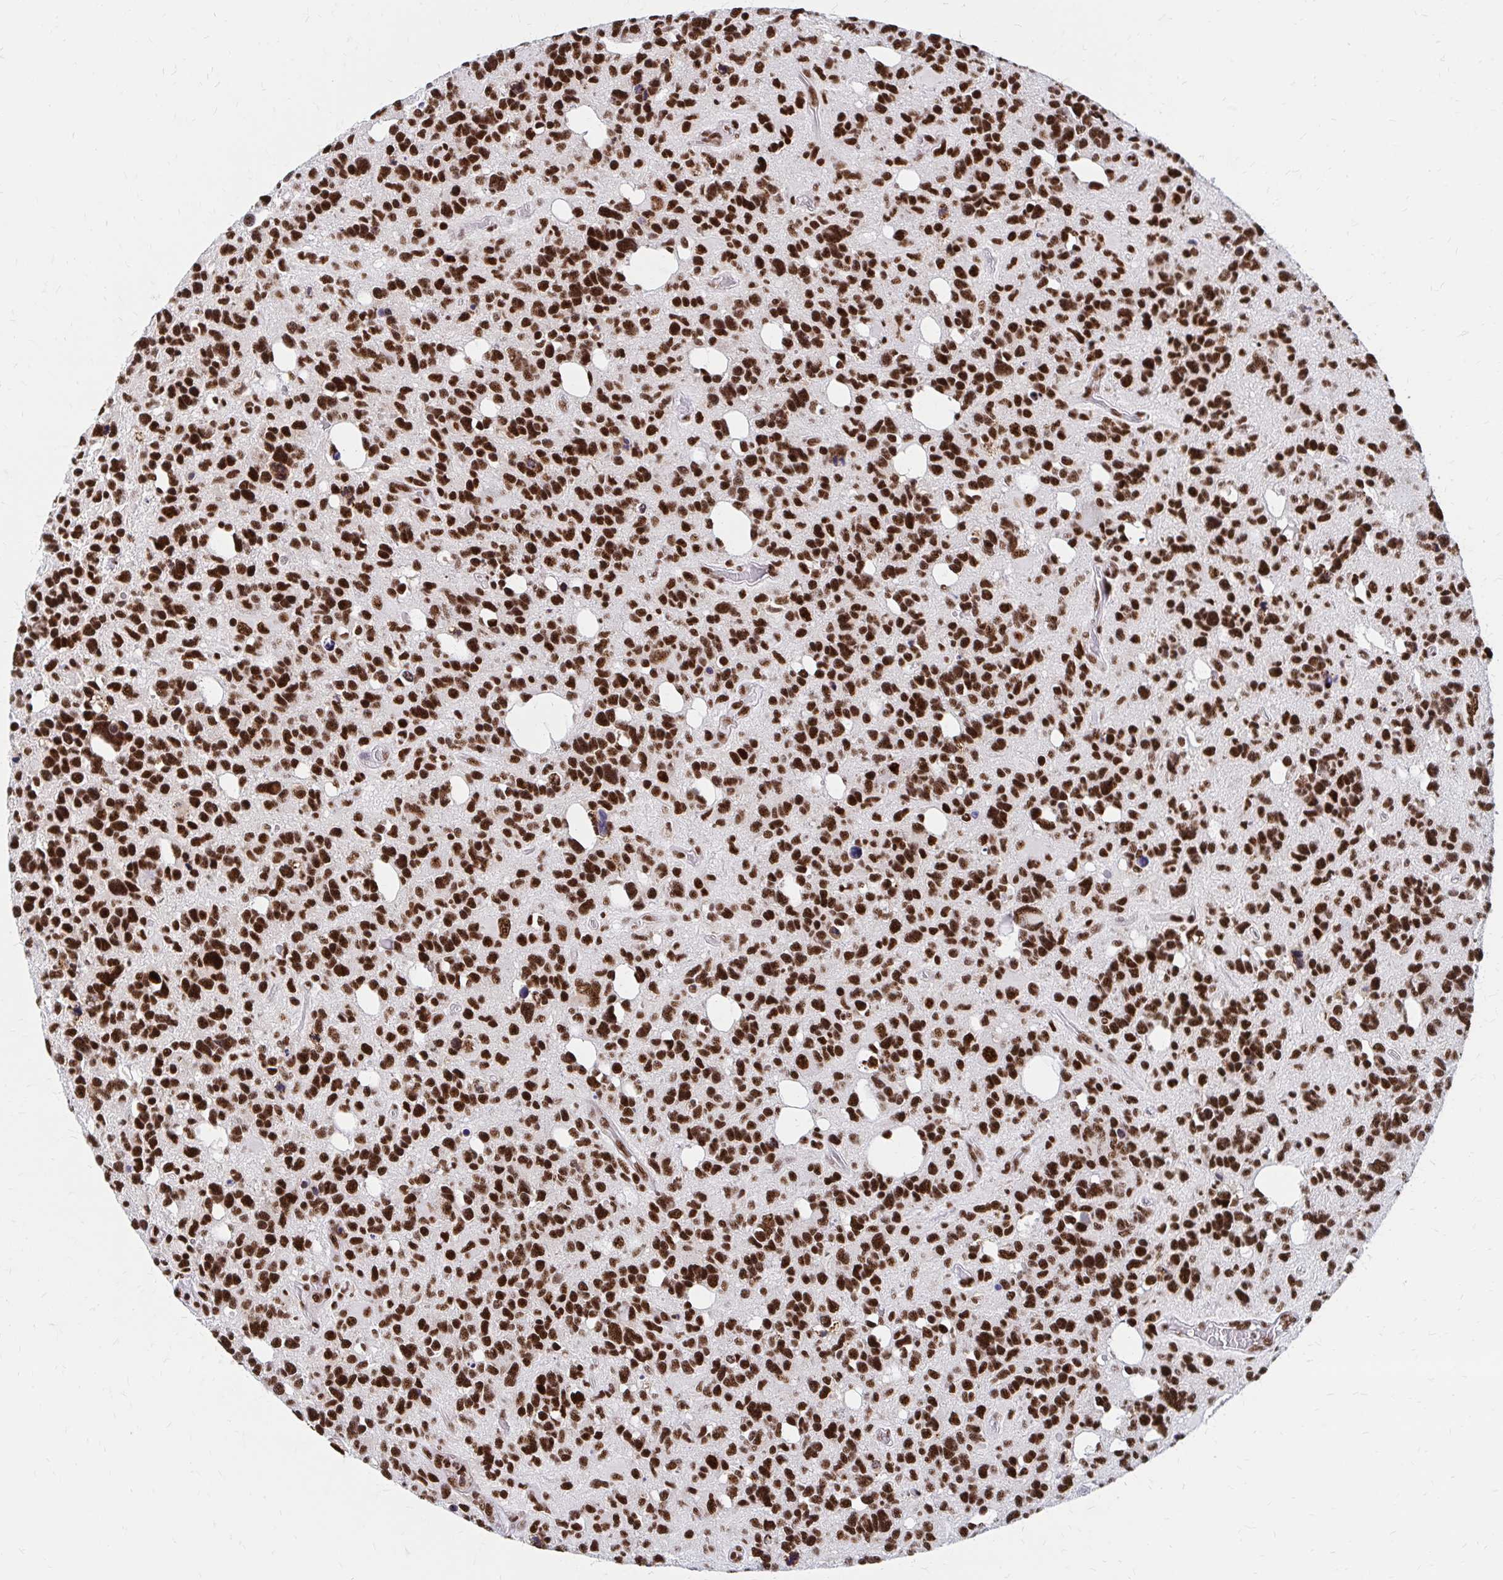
{"staining": {"intensity": "strong", "quantity": ">75%", "location": "nuclear"}, "tissue": "glioma", "cell_type": "Tumor cells", "image_type": "cancer", "snomed": [{"axis": "morphology", "description": "Glioma, malignant, High grade"}, {"axis": "topography", "description": "Brain"}], "caption": "High-magnification brightfield microscopy of glioma stained with DAB (brown) and counterstained with hematoxylin (blue). tumor cells exhibit strong nuclear staining is identified in approximately>75% of cells.", "gene": "CNKSR3", "patient": {"sex": "male", "age": 49}}